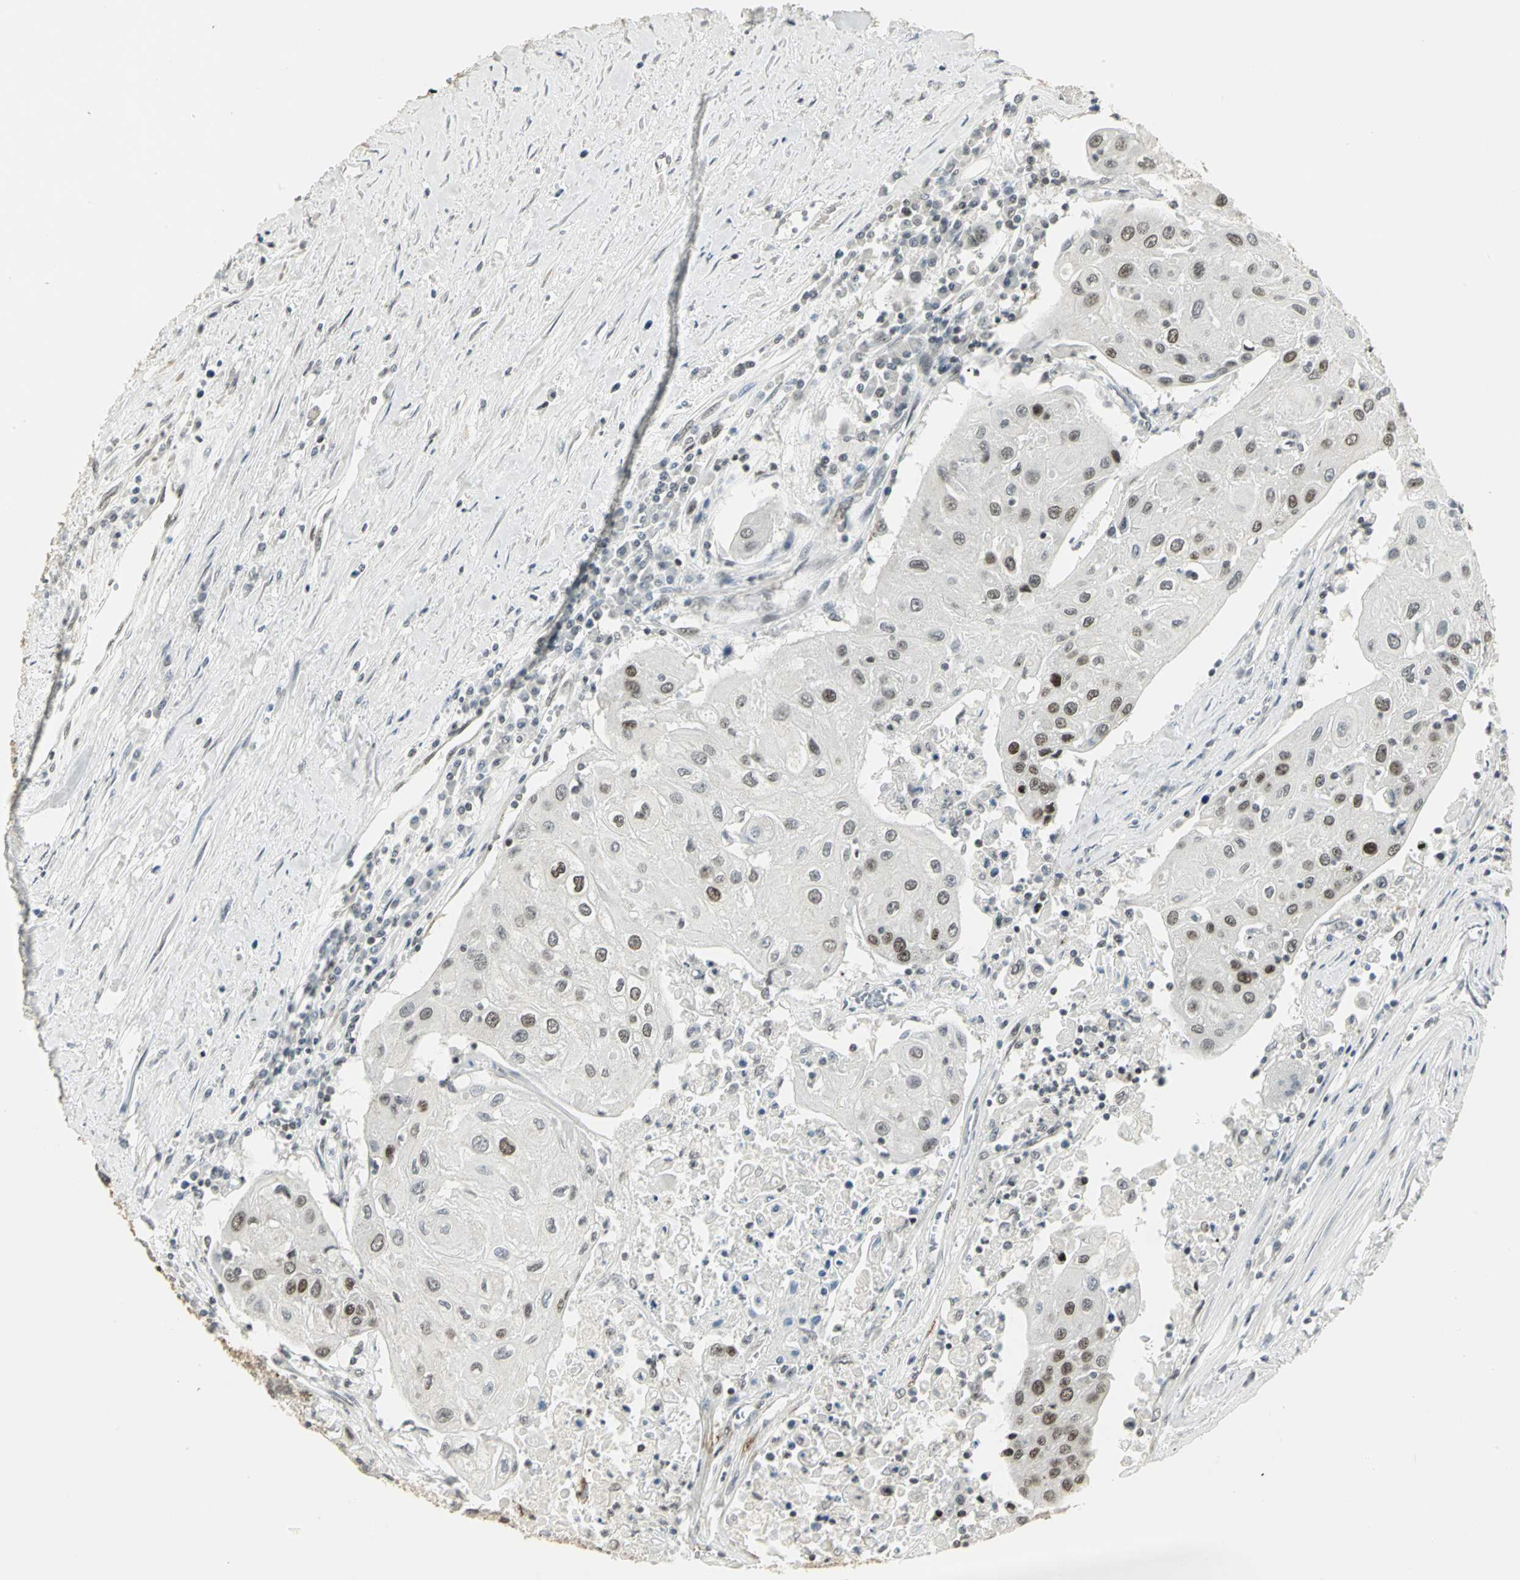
{"staining": {"intensity": "moderate", "quantity": ">75%", "location": "nuclear"}, "tissue": "urothelial cancer", "cell_type": "Tumor cells", "image_type": "cancer", "snomed": [{"axis": "morphology", "description": "Urothelial carcinoma, High grade"}, {"axis": "topography", "description": "Urinary bladder"}], "caption": "High-magnification brightfield microscopy of urothelial carcinoma (high-grade) stained with DAB (brown) and counterstained with hematoxylin (blue). tumor cells exhibit moderate nuclear expression is present in approximately>75% of cells. The protein is stained brown, and the nuclei are stained in blue (DAB IHC with brightfield microscopy, high magnification).", "gene": "CBX3", "patient": {"sex": "female", "age": 85}}